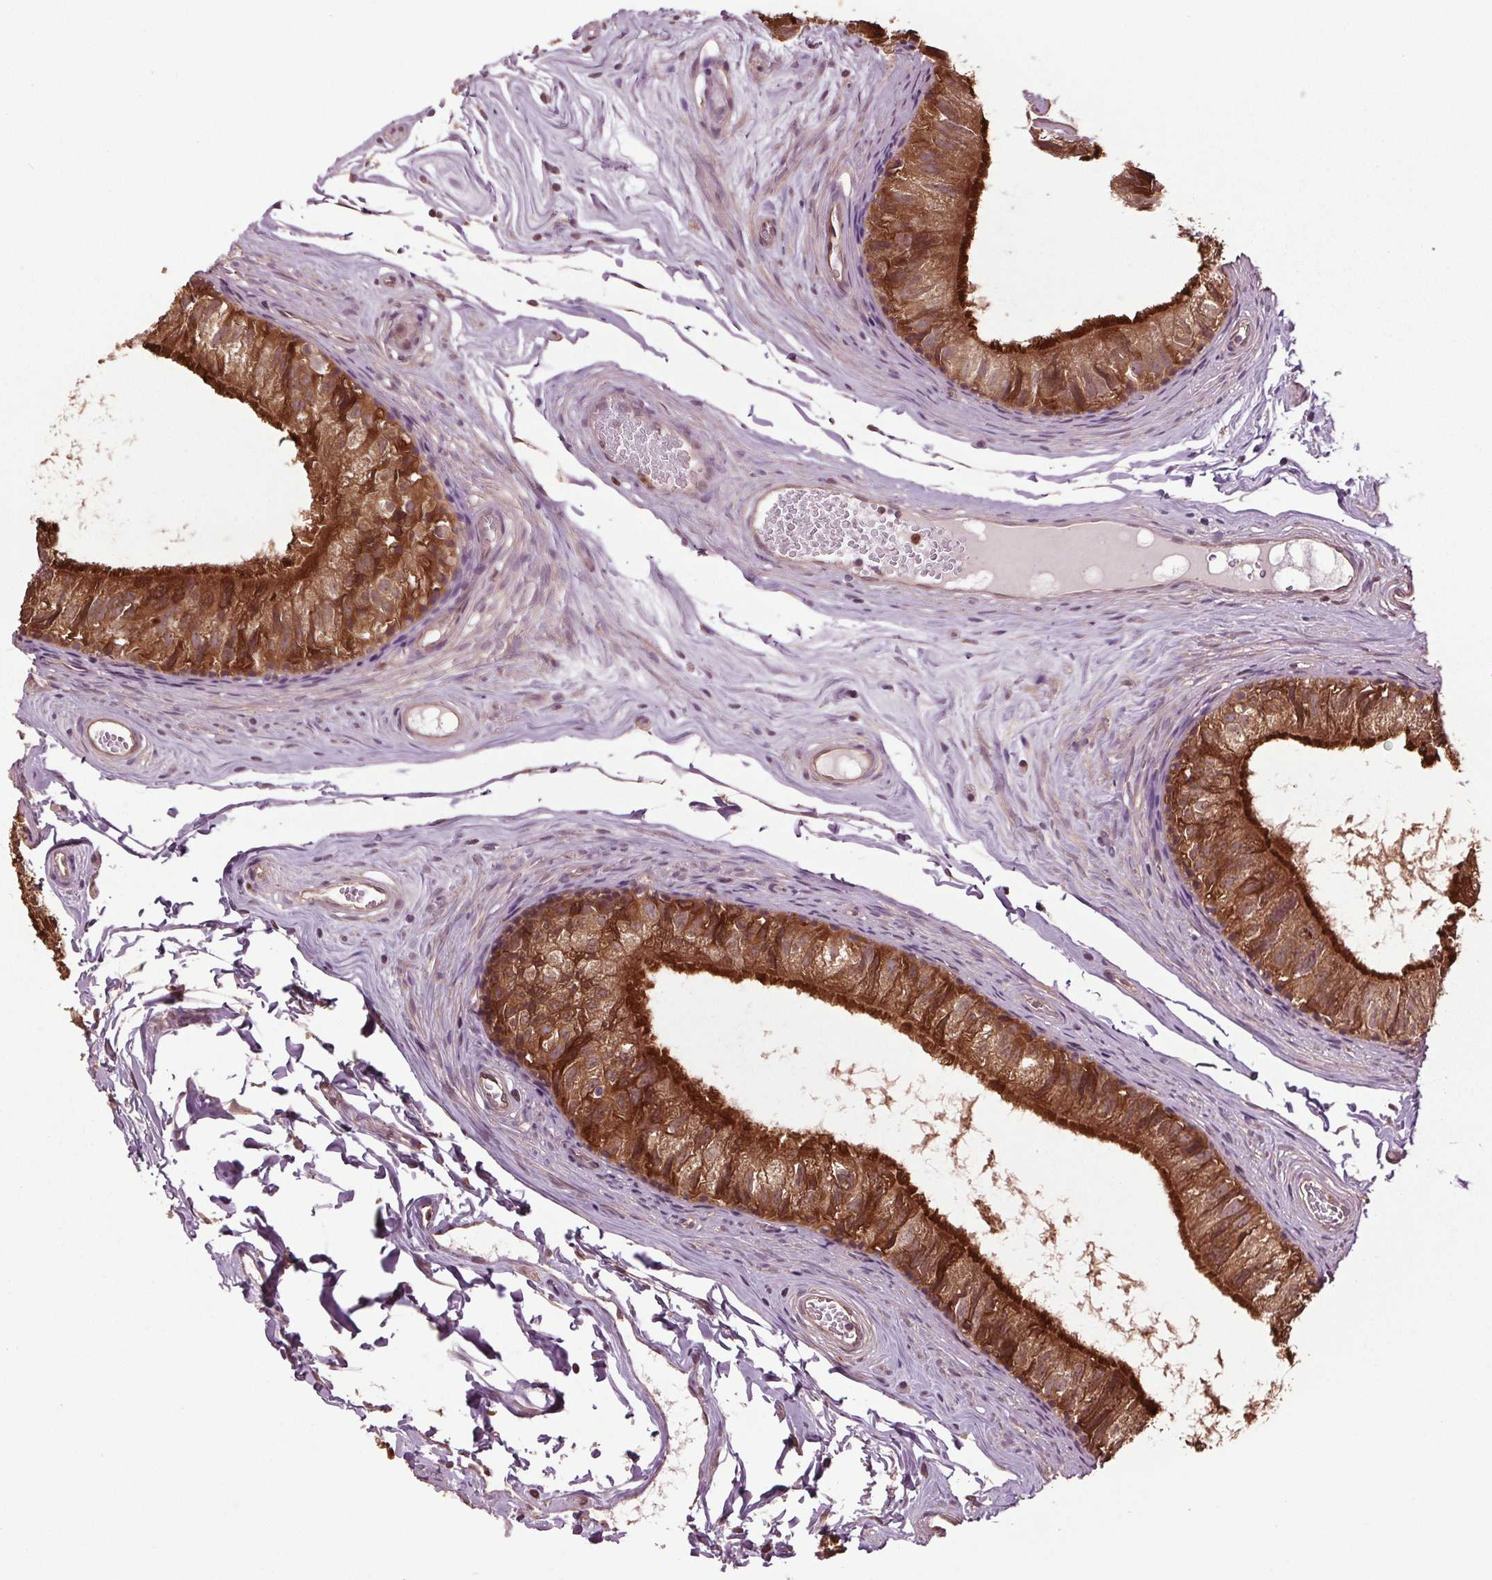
{"staining": {"intensity": "strong", "quantity": "25%-75%", "location": "cytoplasmic/membranous,nuclear"}, "tissue": "epididymis", "cell_type": "Glandular cells", "image_type": "normal", "snomed": [{"axis": "morphology", "description": "Normal tissue, NOS"}, {"axis": "topography", "description": "Epididymis"}], "caption": "A brown stain labels strong cytoplasmic/membranous,nuclear positivity of a protein in glandular cells of benign epididymis. (DAB IHC with brightfield microscopy, high magnification).", "gene": "RNPEP", "patient": {"sex": "male", "age": 45}}